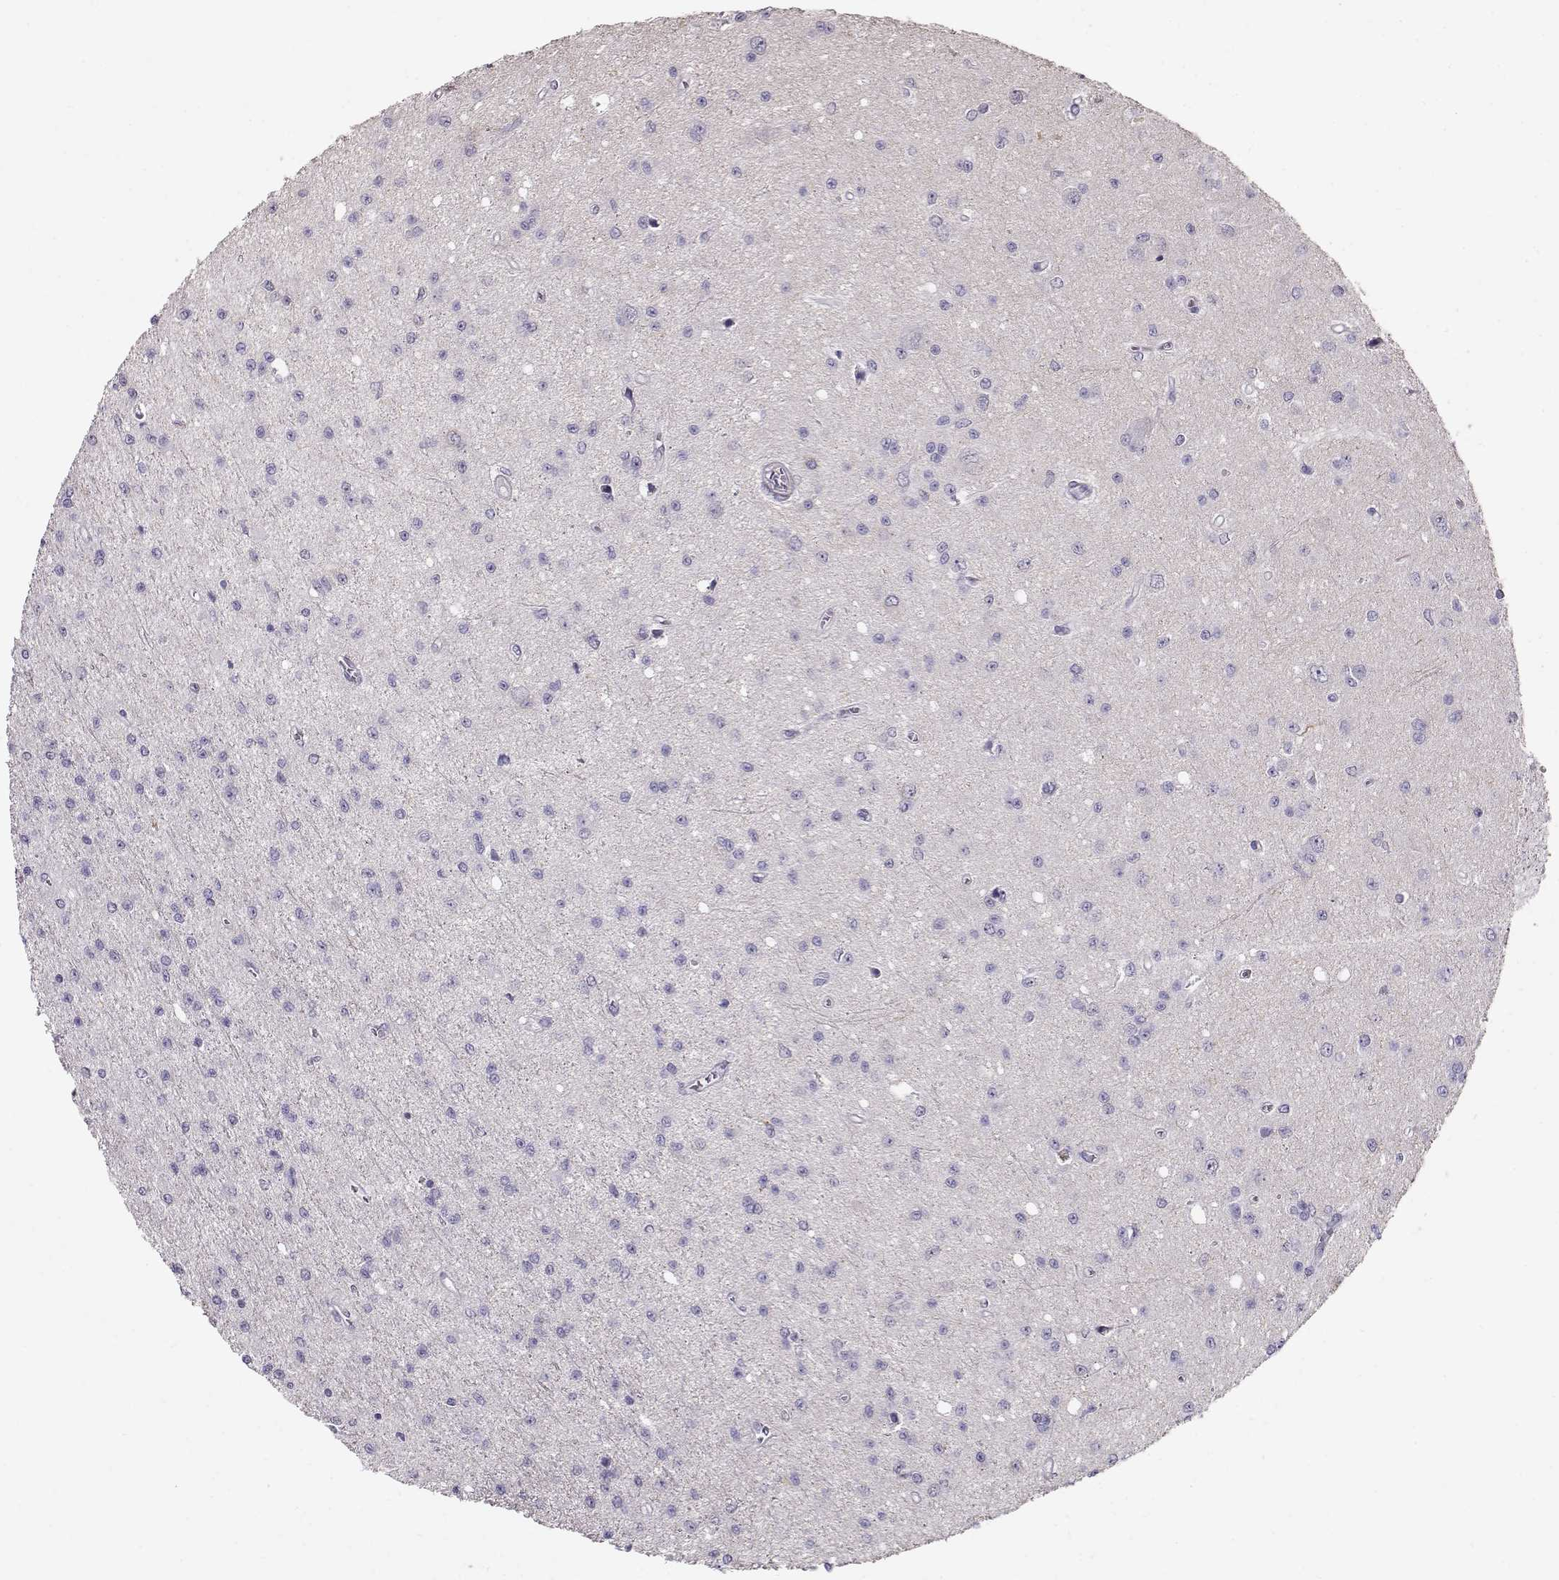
{"staining": {"intensity": "negative", "quantity": "none", "location": "none"}, "tissue": "glioma", "cell_type": "Tumor cells", "image_type": "cancer", "snomed": [{"axis": "morphology", "description": "Glioma, malignant, Low grade"}, {"axis": "topography", "description": "Brain"}], "caption": "Tumor cells show no significant expression in malignant low-grade glioma. The staining was performed using DAB (3,3'-diaminobenzidine) to visualize the protein expression in brown, while the nuclei were stained in blue with hematoxylin (Magnification: 20x).", "gene": "RBM44", "patient": {"sex": "female", "age": 45}}